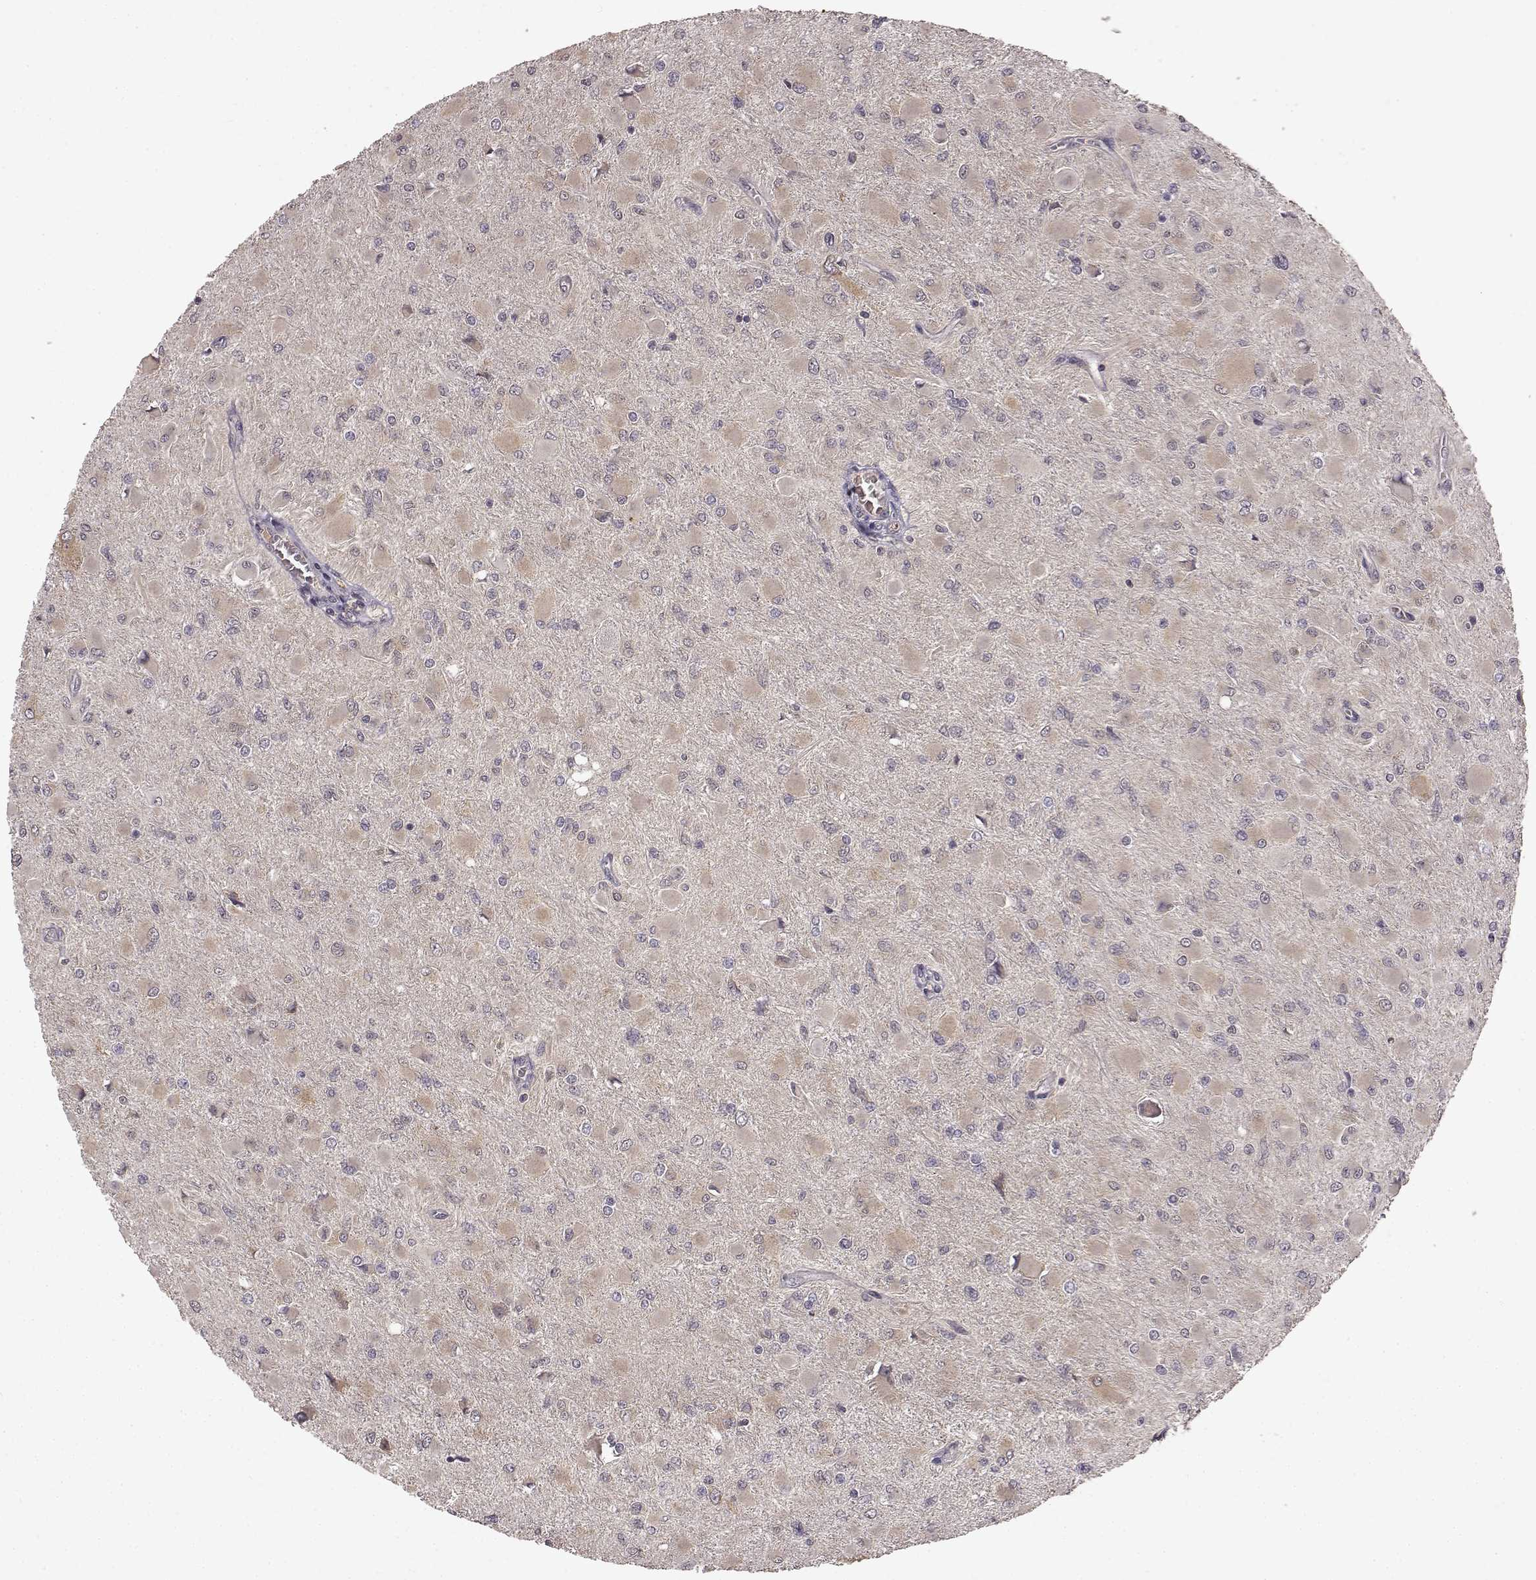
{"staining": {"intensity": "weak", "quantity": "25%-75%", "location": "cytoplasmic/membranous"}, "tissue": "glioma", "cell_type": "Tumor cells", "image_type": "cancer", "snomed": [{"axis": "morphology", "description": "Glioma, malignant, High grade"}, {"axis": "topography", "description": "Cerebral cortex"}], "caption": "Immunohistochemistry (IHC) micrograph of neoplastic tissue: malignant glioma (high-grade) stained using IHC demonstrates low levels of weak protein expression localized specifically in the cytoplasmic/membranous of tumor cells, appearing as a cytoplasmic/membranous brown color.", "gene": "NTRK2", "patient": {"sex": "female", "age": 36}}